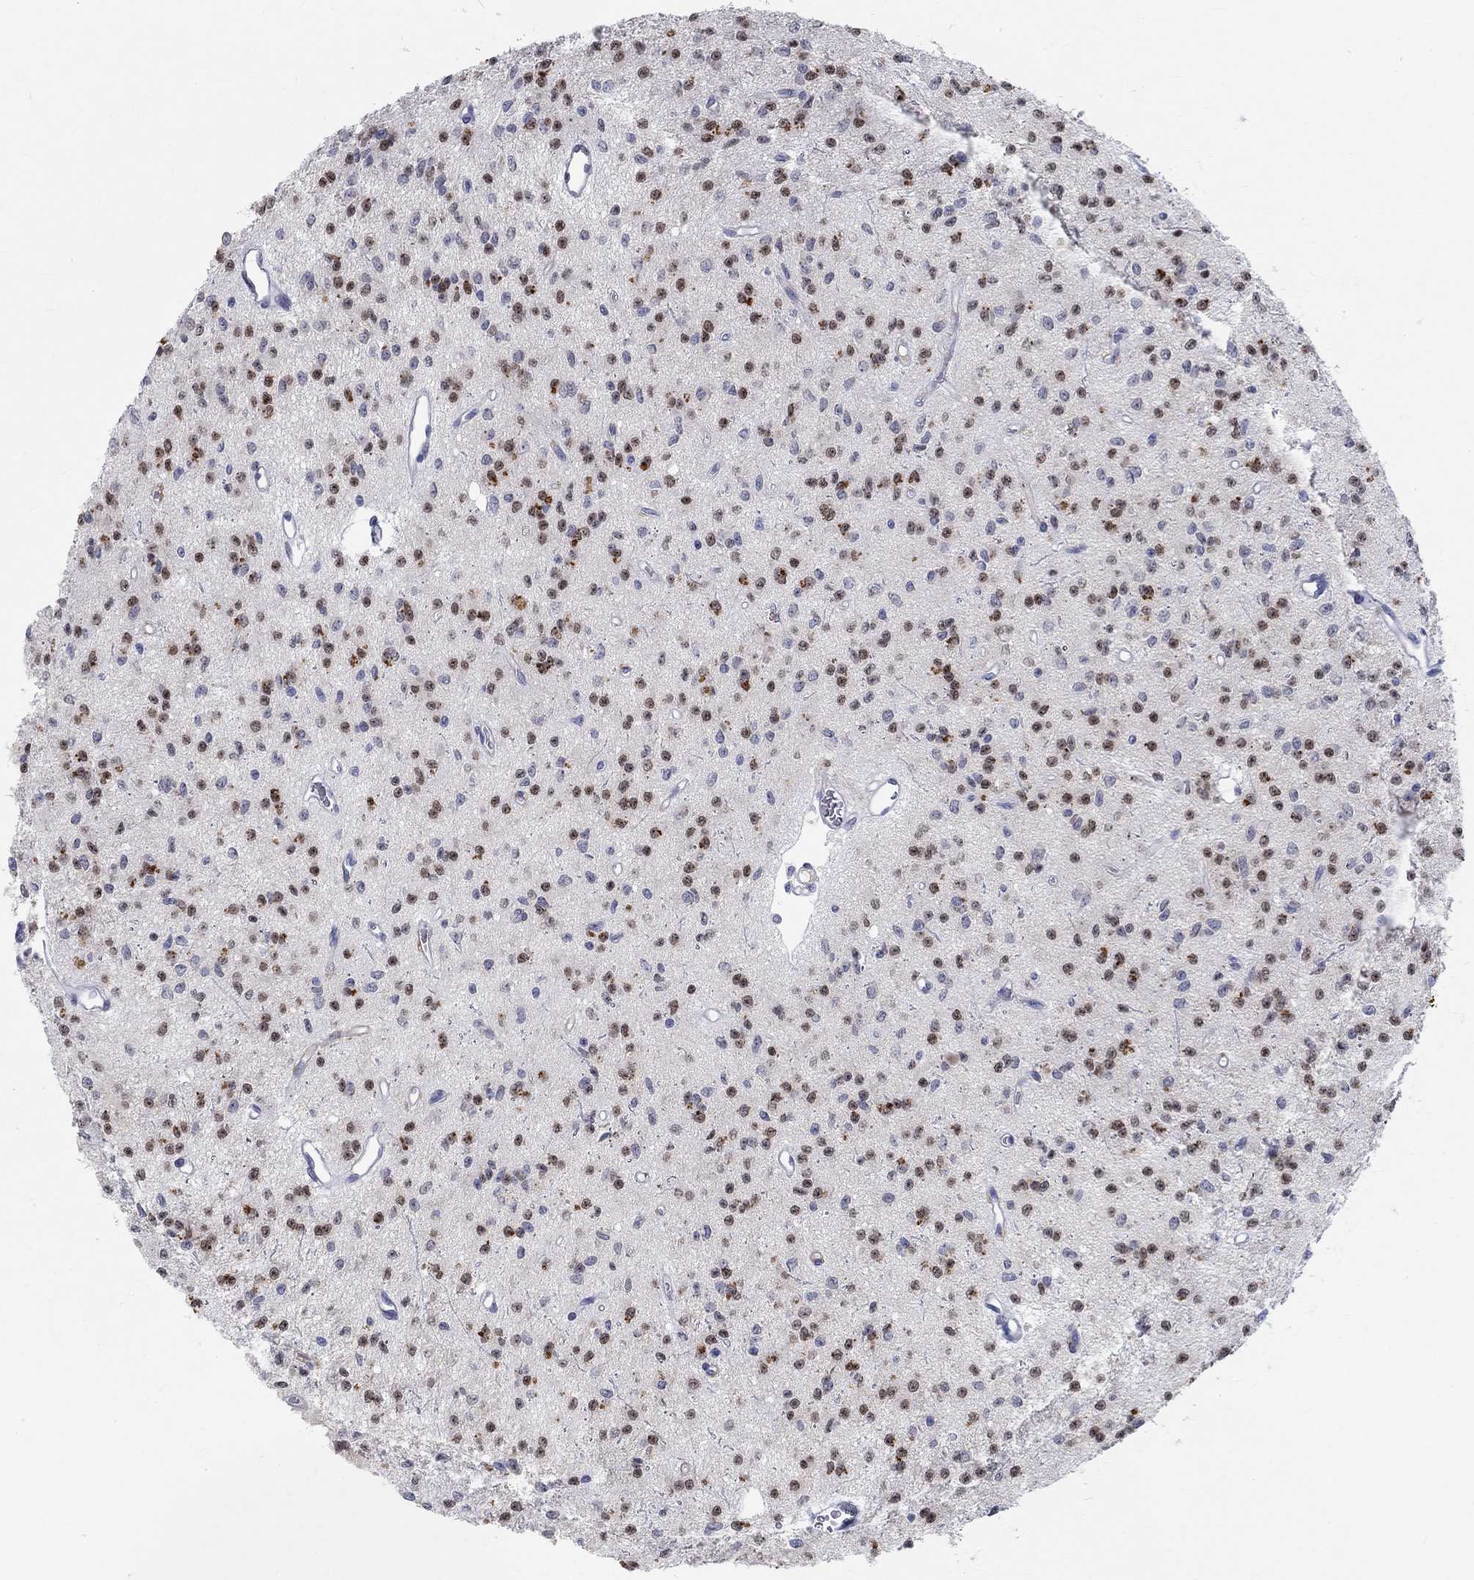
{"staining": {"intensity": "moderate", "quantity": "25%-75%", "location": "nuclear"}, "tissue": "glioma", "cell_type": "Tumor cells", "image_type": "cancer", "snomed": [{"axis": "morphology", "description": "Glioma, malignant, Low grade"}, {"axis": "topography", "description": "Brain"}], "caption": "Moderate nuclear protein expression is seen in approximately 25%-75% of tumor cells in malignant glioma (low-grade).", "gene": "FGF2", "patient": {"sex": "female", "age": 45}}